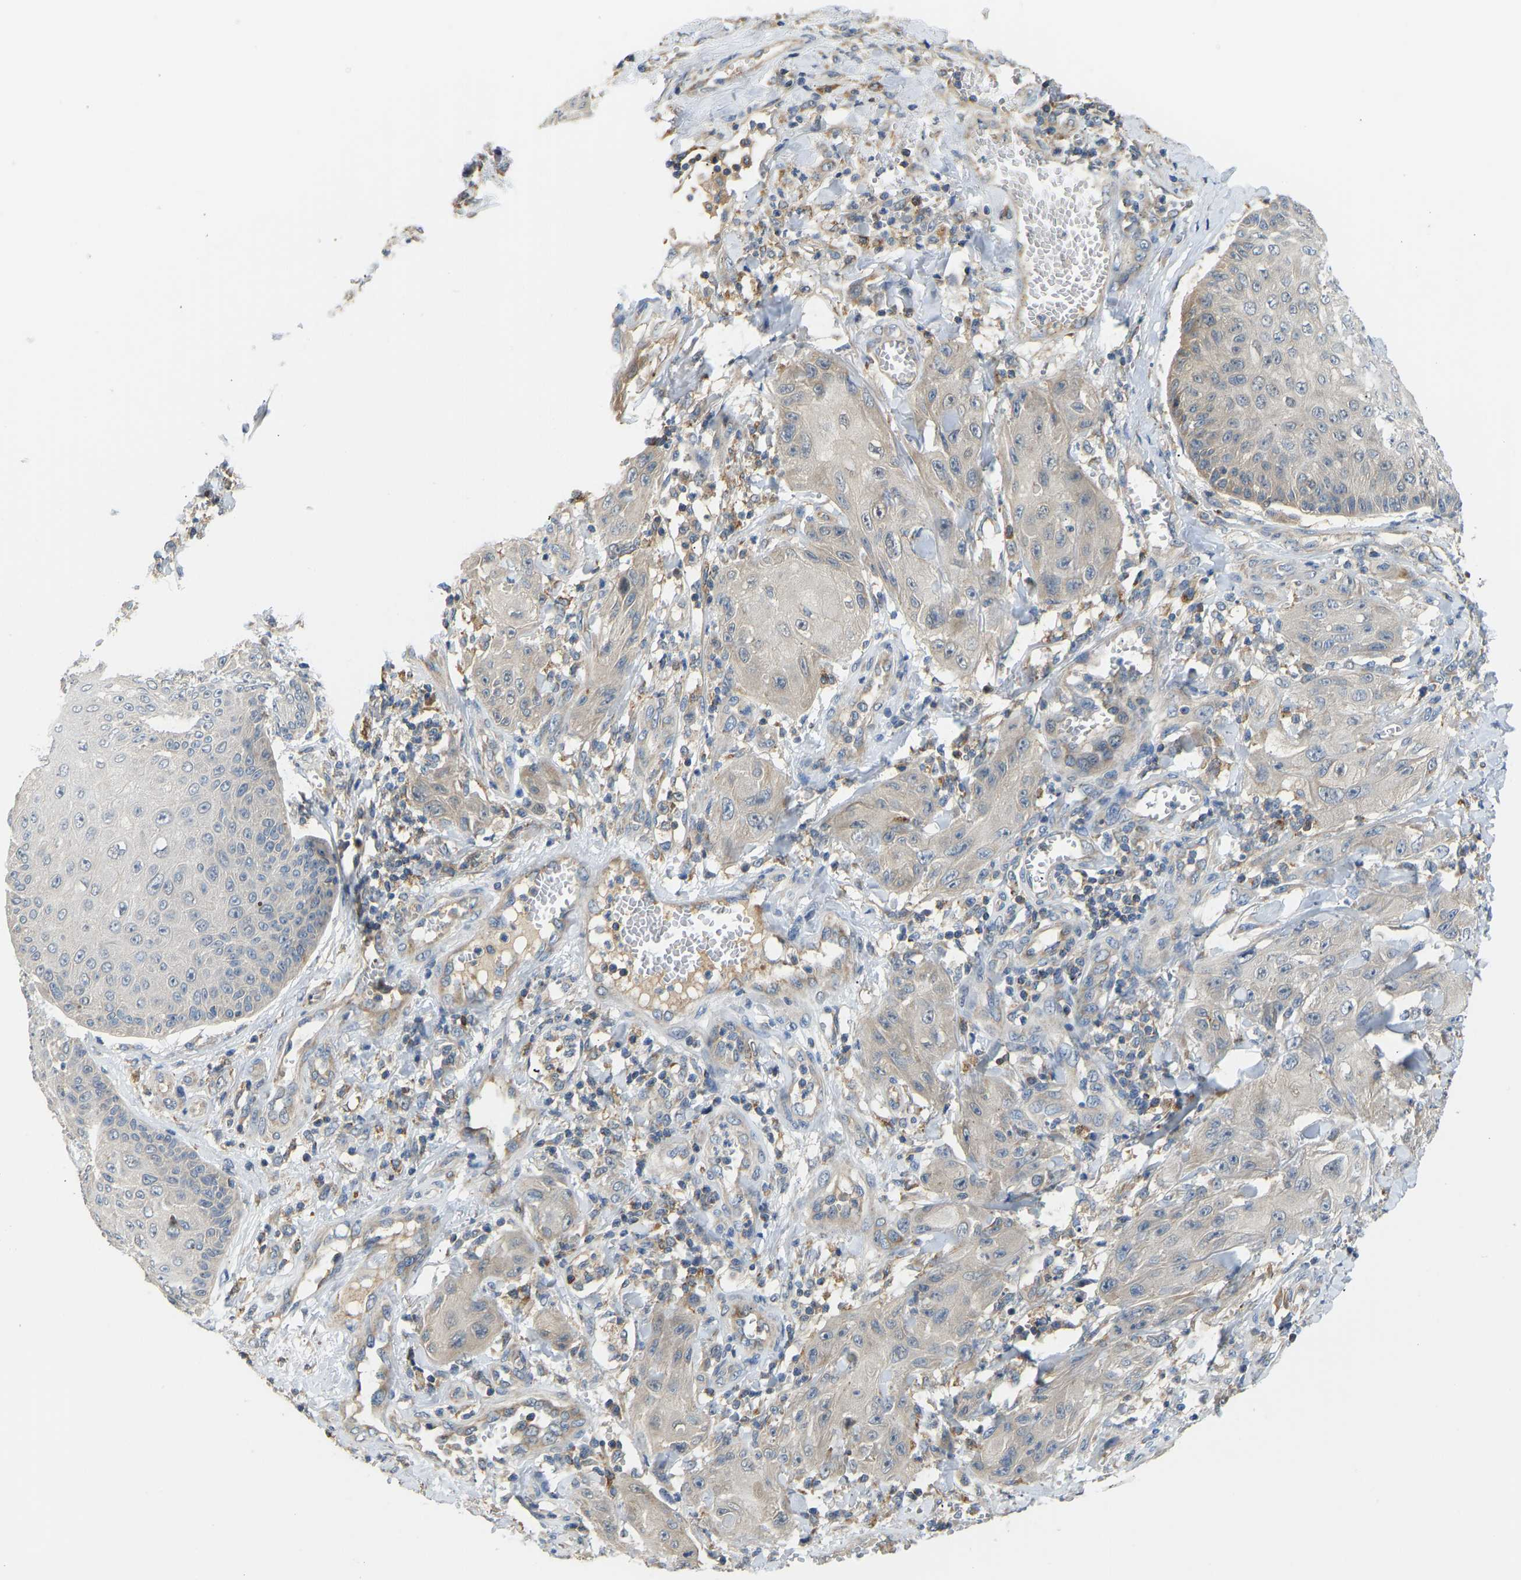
{"staining": {"intensity": "negative", "quantity": "none", "location": "none"}, "tissue": "skin cancer", "cell_type": "Tumor cells", "image_type": "cancer", "snomed": [{"axis": "morphology", "description": "Squamous cell carcinoma, NOS"}, {"axis": "topography", "description": "Skin"}], "caption": "Immunohistochemical staining of human skin cancer demonstrates no significant staining in tumor cells.", "gene": "RBP1", "patient": {"sex": "male", "age": 74}}